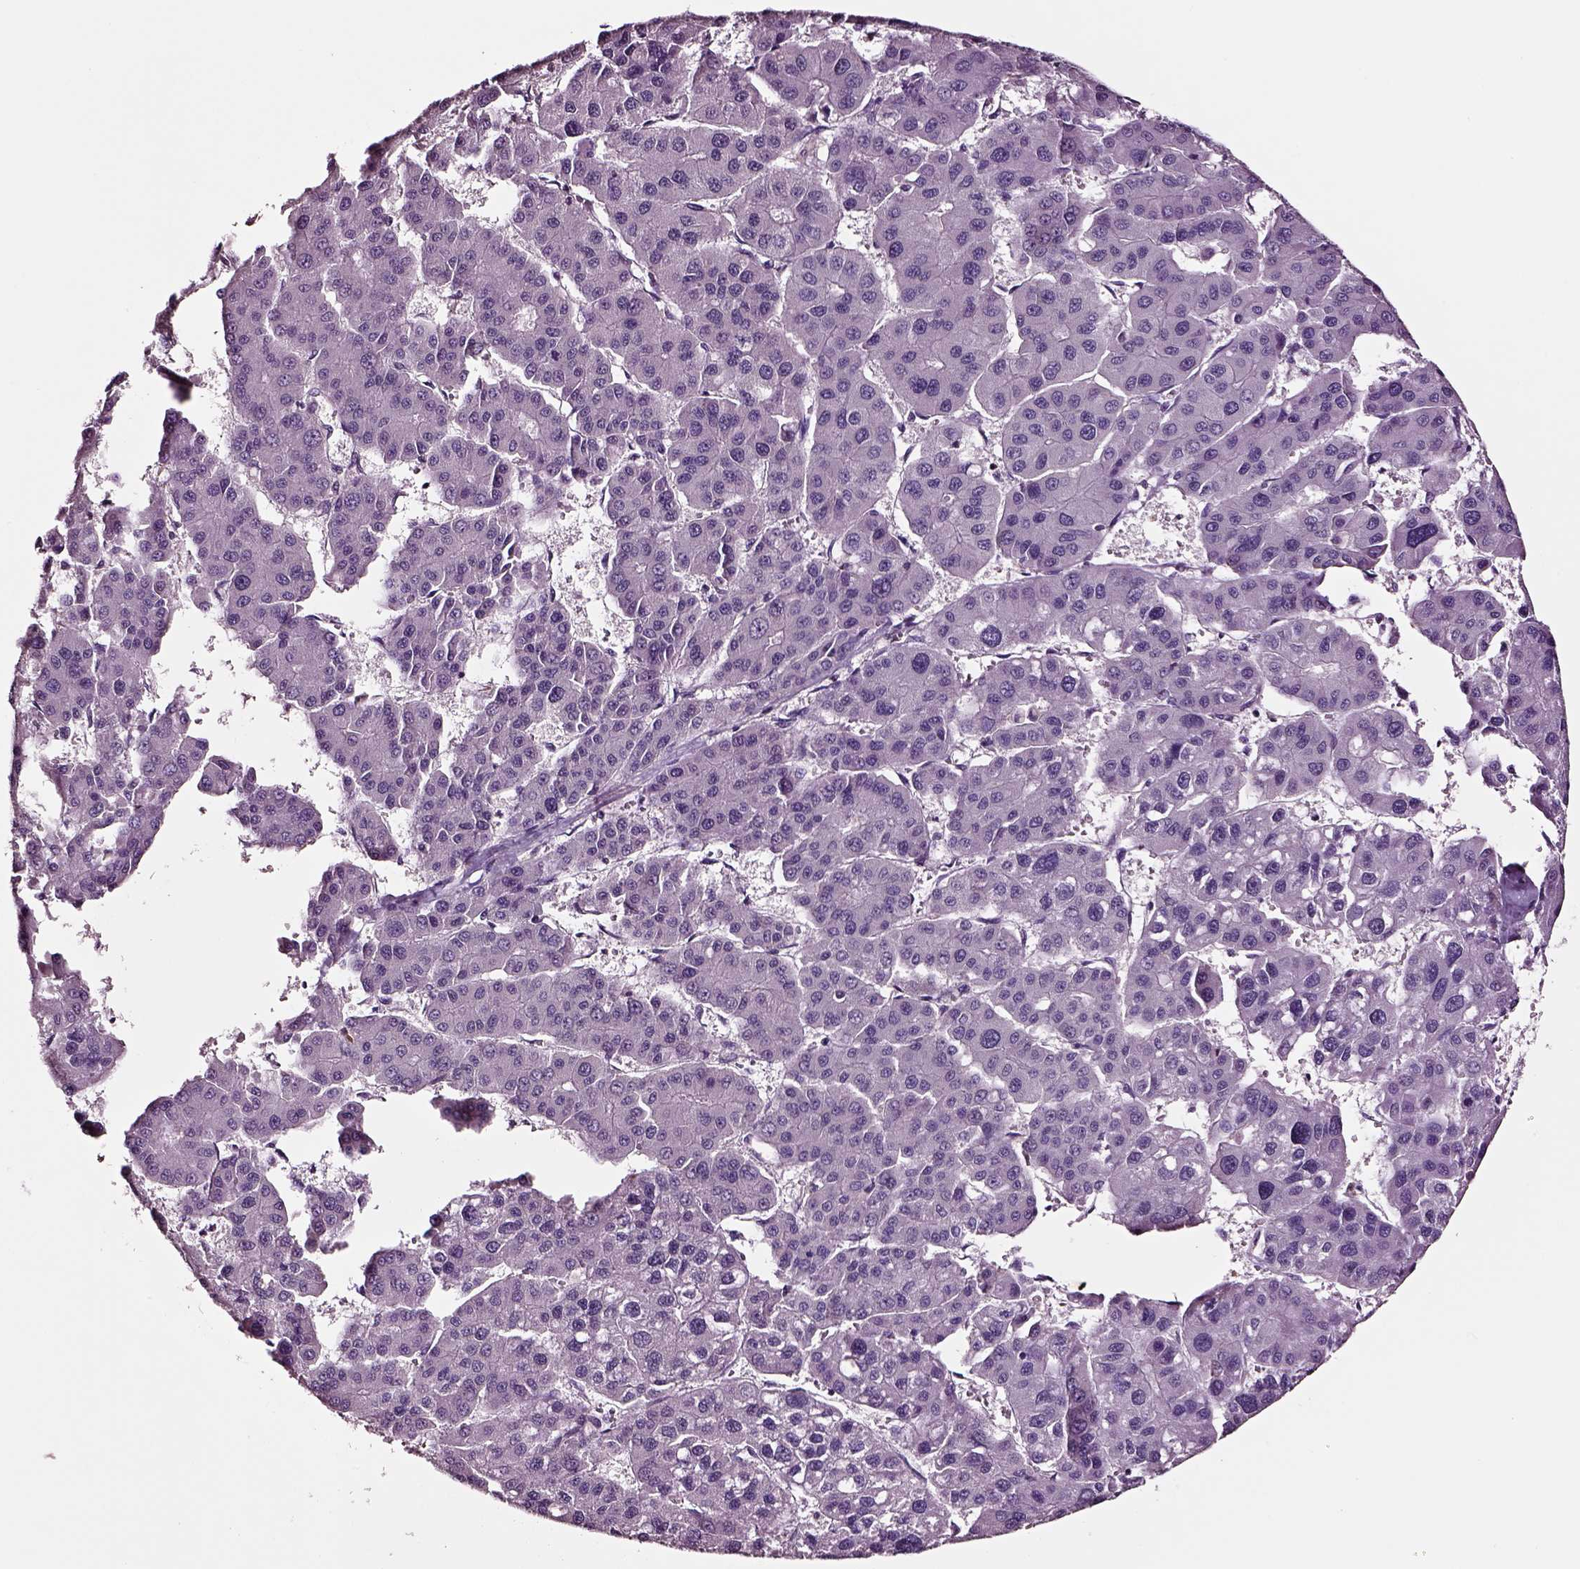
{"staining": {"intensity": "negative", "quantity": "none", "location": "none"}, "tissue": "liver cancer", "cell_type": "Tumor cells", "image_type": "cancer", "snomed": [{"axis": "morphology", "description": "Carcinoma, Hepatocellular, NOS"}, {"axis": "topography", "description": "Liver"}], "caption": "IHC photomicrograph of hepatocellular carcinoma (liver) stained for a protein (brown), which demonstrates no staining in tumor cells.", "gene": "SOX10", "patient": {"sex": "male", "age": 73}}